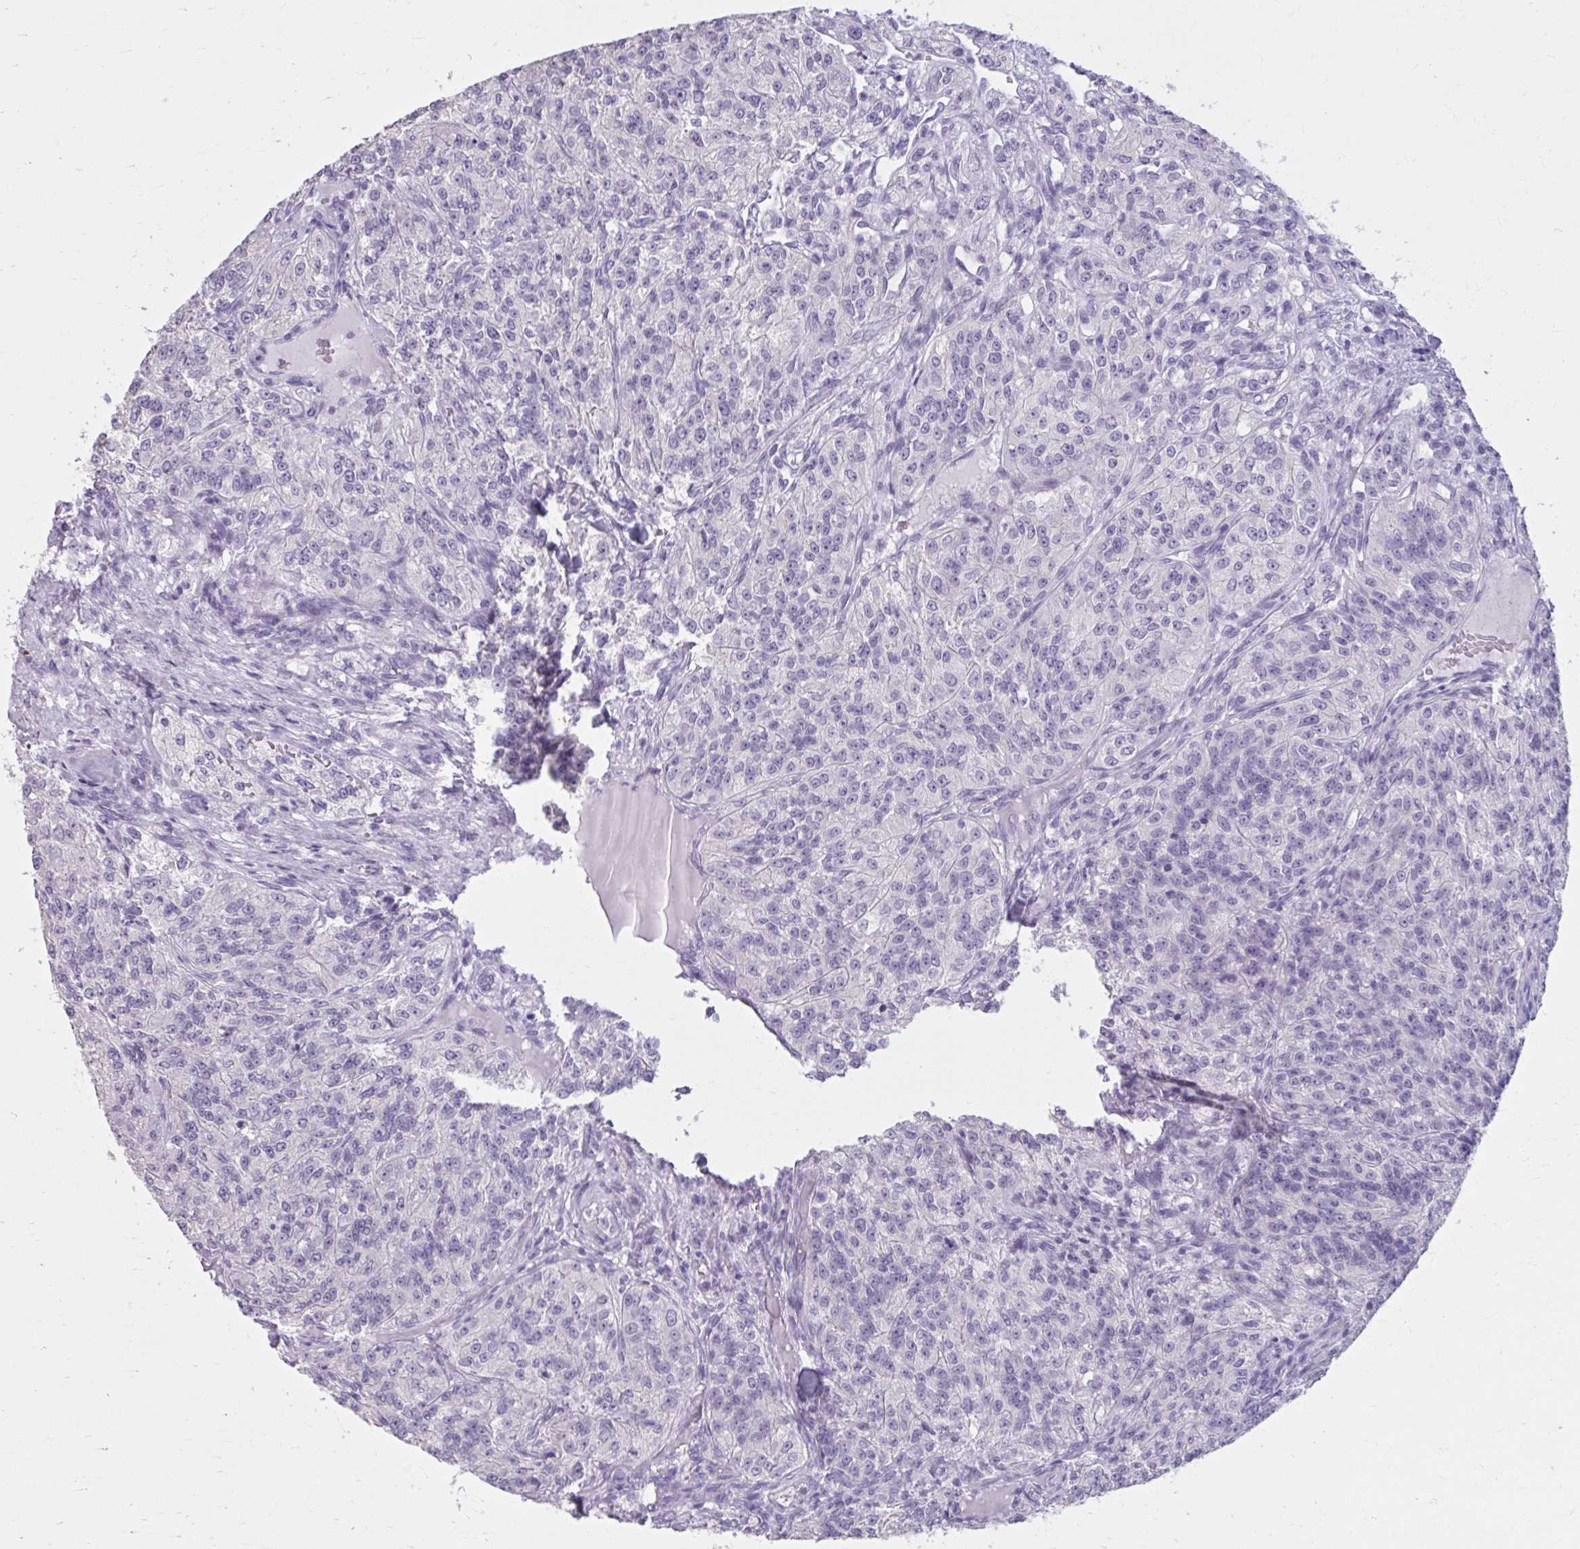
{"staining": {"intensity": "negative", "quantity": "none", "location": "none"}, "tissue": "renal cancer", "cell_type": "Tumor cells", "image_type": "cancer", "snomed": [{"axis": "morphology", "description": "Adenocarcinoma, NOS"}, {"axis": "topography", "description": "Kidney"}], "caption": "Immunohistochemical staining of renal cancer (adenocarcinoma) demonstrates no significant staining in tumor cells.", "gene": "OR4B1", "patient": {"sex": "female", "age": 63}}